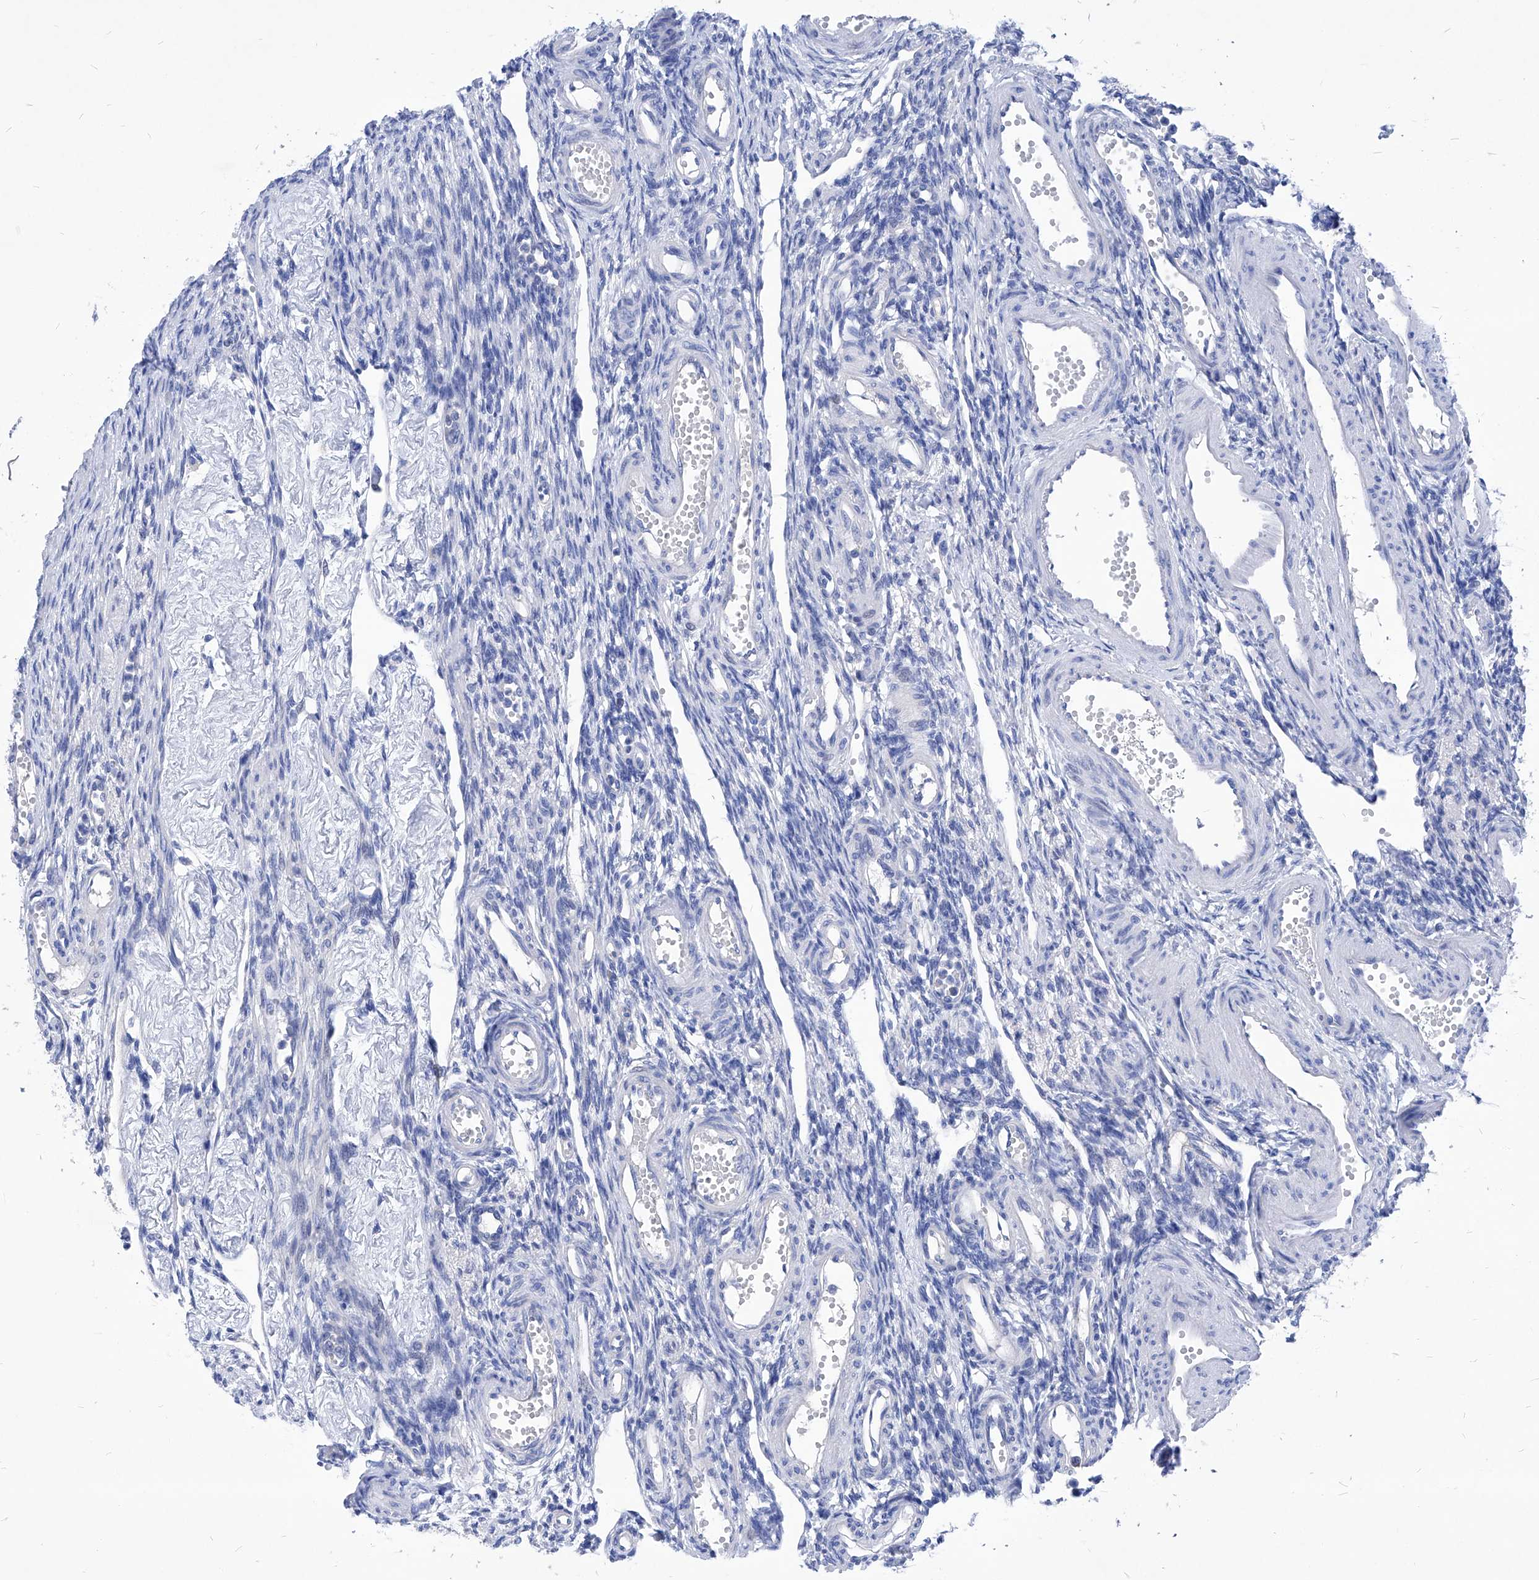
{"staining": {"intensity": "negative", "quantity": "none", "location": "none"}, "tissue": "ovary", "cell_type": "Ovarian stroma cells", "image_type": "normal", "snomed": [{"axis": "morphology", "description": "Normal tissue, NOS"}, {"axis": "morphology", "description": "Cyst, NOS"}, {"axis": "topography", "description": "Ovary"}], "caption": "Micrograph shows no protein positivity in ovarian stroma cells of benign ovary. (Stains: DAB immunohistochemistry with hematoxylin counter stain, Microscopy: brightfield microscopy at high magnification).", "gene": "XPNPEP1", "patient": {"sex": "female", "age": 33}}